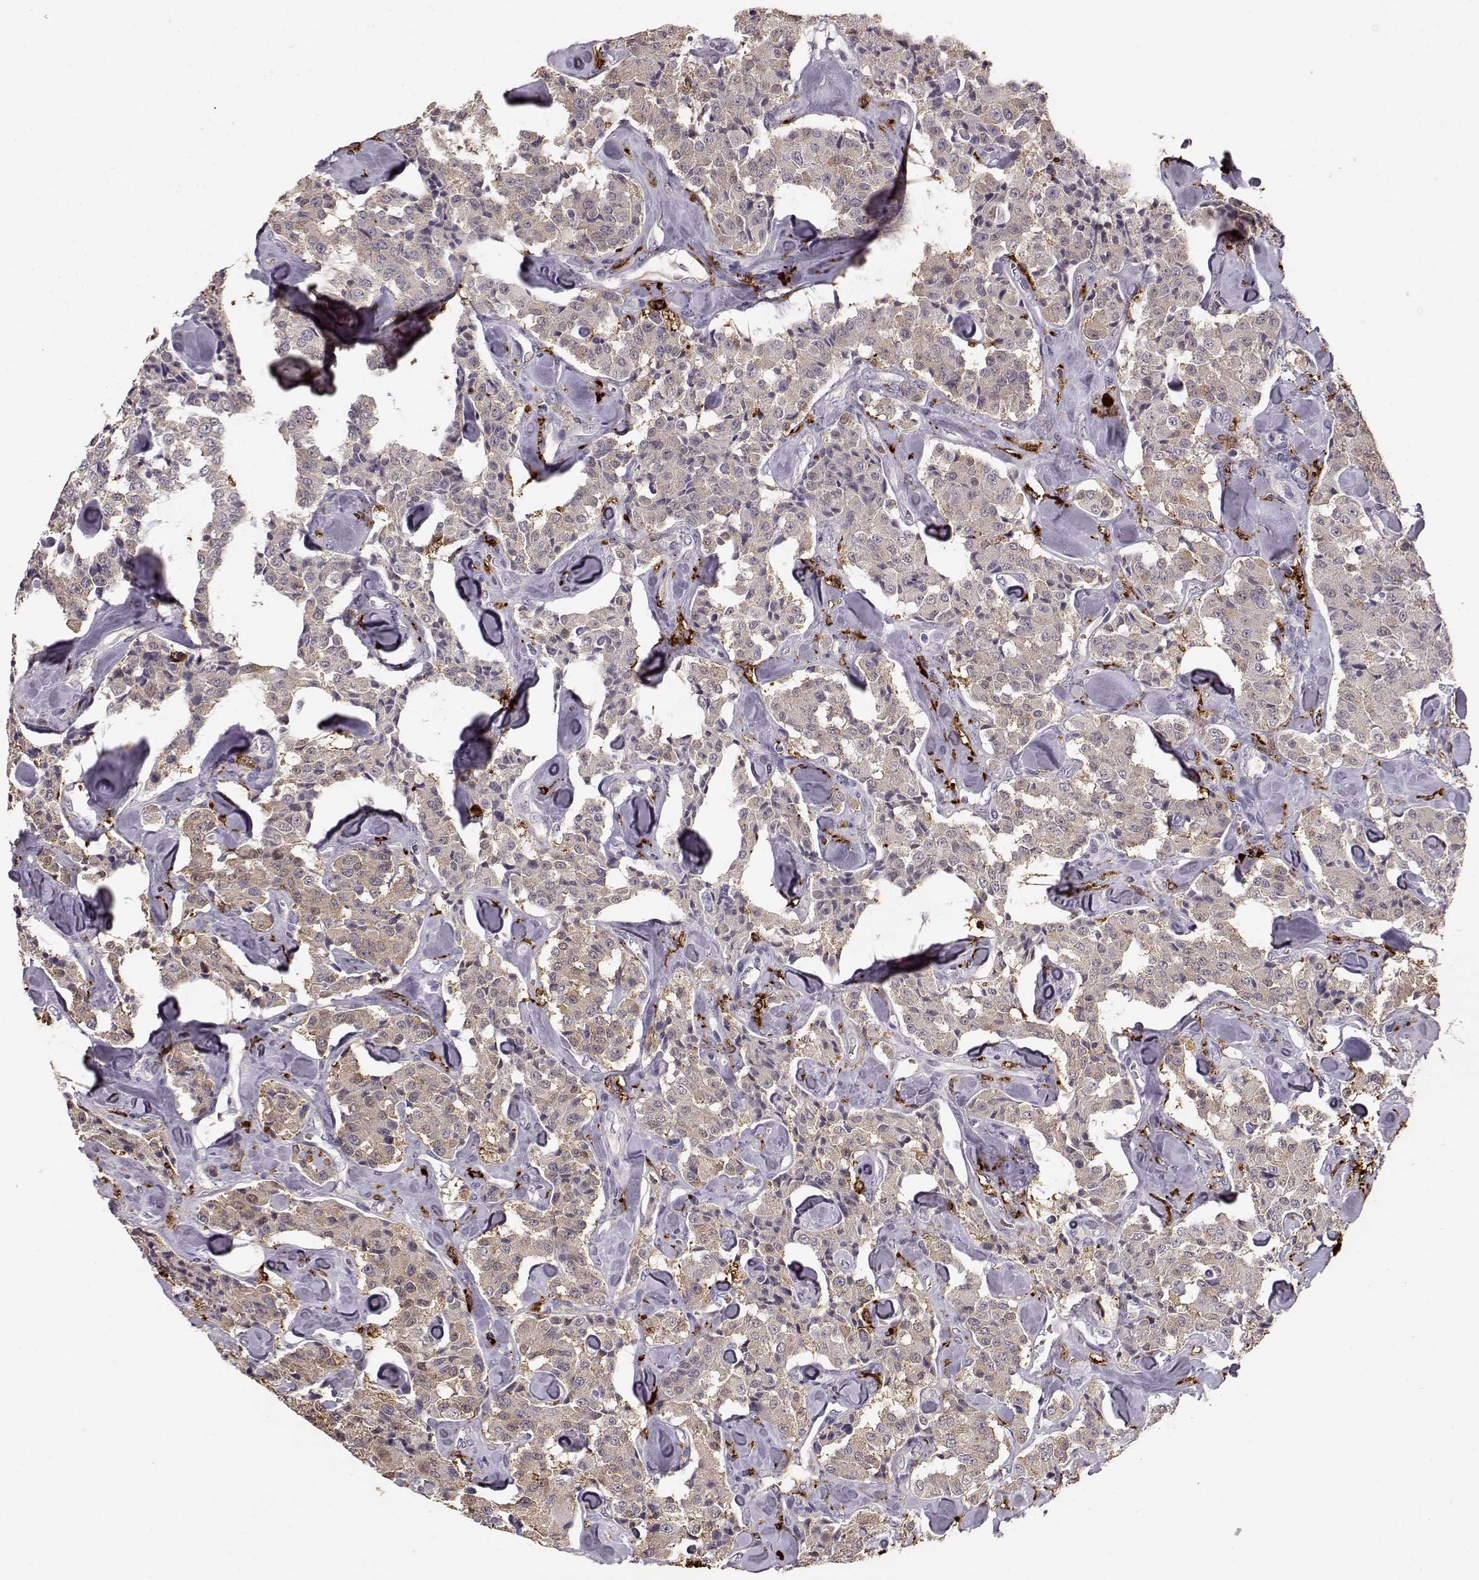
{"staining": {"intensity": "negative", "quantity": "none", "location": "none"}, "tissue": "carcinoid", "cell_type": "Tumor cells", "image_type": "cancer", "snomed": [{"axis": "morphology", "description": "Carcinoid, malignant, NOS"}, {"axis": "topography", "description": "Pancreas"}], "caption": "Immunohistochemical staining of human malignant carcinoid demonstrates no significant staining in tumor cells.", "gene": "CCNF", "patient": {"sex": "male", "age": 41}}